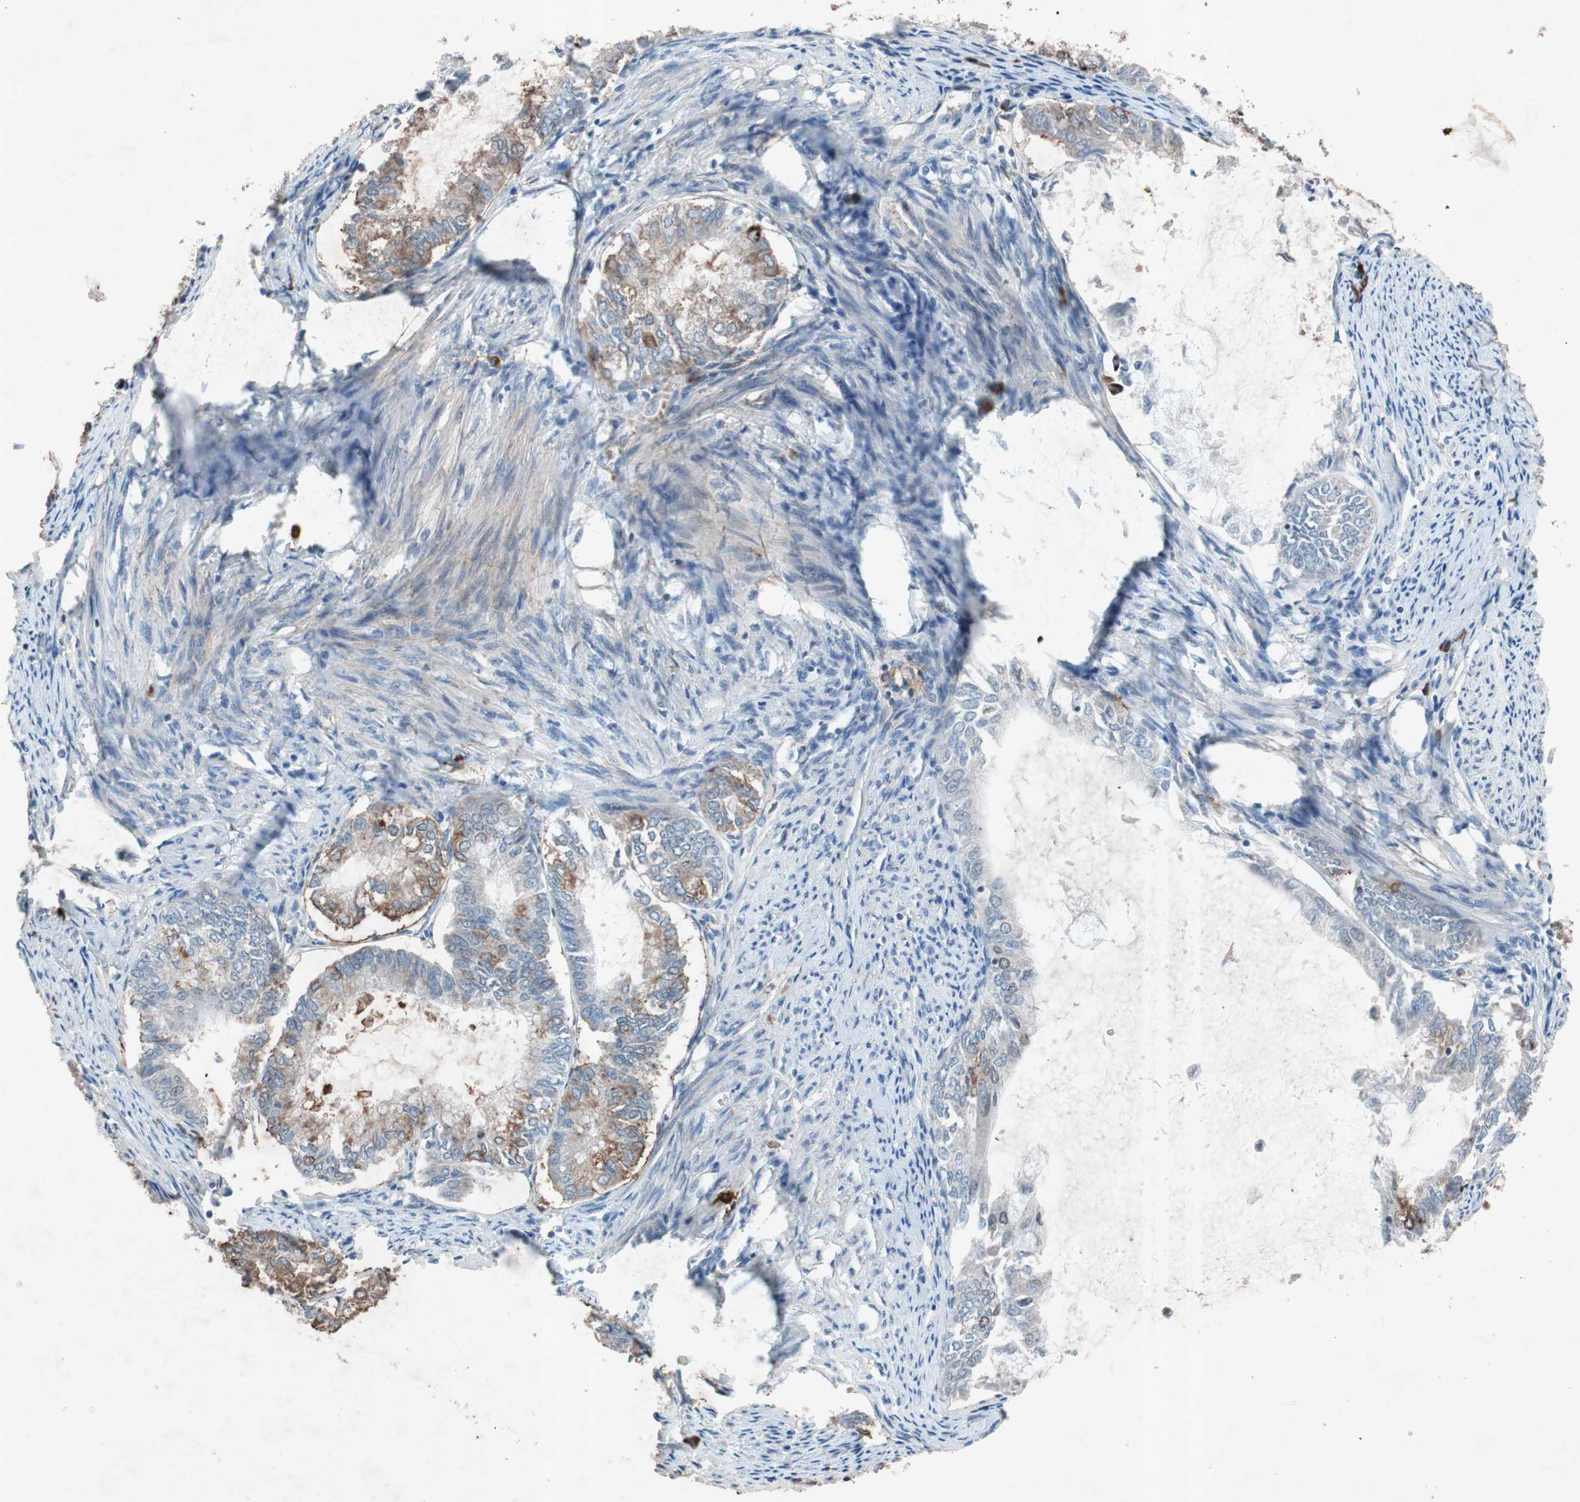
{"staining": {"intensity": "moderate", "quantity": "25%-75%", "location": "cytoplasmic/membranous"}, "tissue": "endometrial cancer", "cell_type": "Tumor cells", "image_type": "cancer", "snomed": [{"axis": "morphology", "description": "Adenocarcinoma, NOS"}, {"axis": "topography", "description": "Endometrium"}], "caption": "Brown immunohistochemical staining in endometrial cancer (adenocarcinoma) shows moderate cytoplasmic/membranous expression in about 25%-75% of tumor cells.", "gene": "GRB7", "patient": {"sex": "female", "age": 86}}